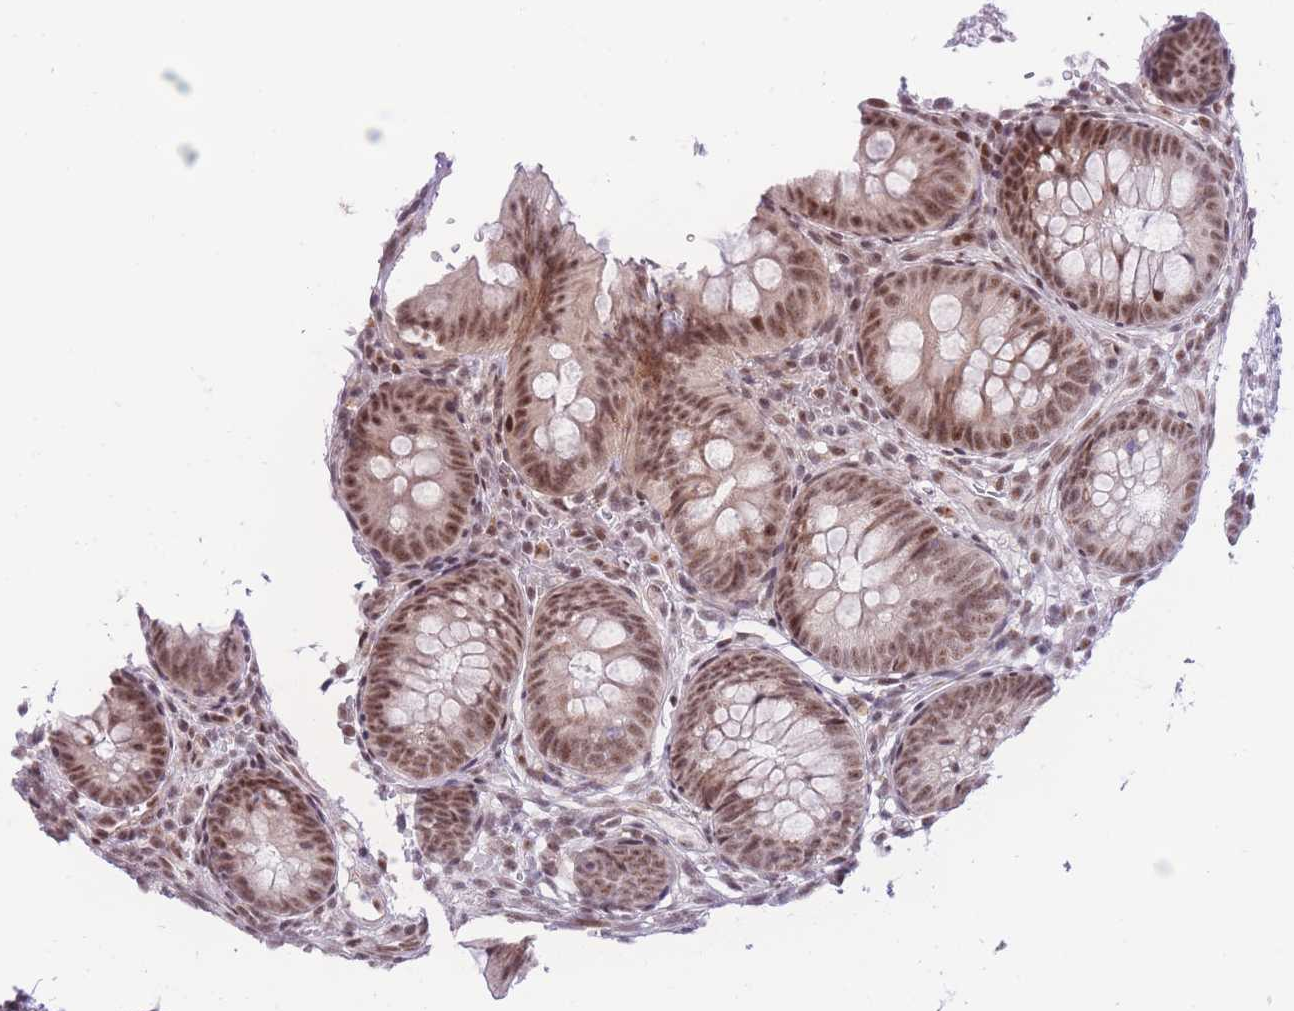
{"staining": {"intensity": "moderate", "quantity": ">75%", "location": "nuclear"}, "tissue": "appendix", "cell_type": "Glandular cells", "image_type": "normal", "snomed": [{"axis": "morphology", "description": "Normal tissue, NOS"}, {"axis": "topography", "description": "Appendix"}], "caption": "The immunohistochemical stain highlights moderate nuclear positivity in glandular cells of benign appendix. The staining was performed using DAB (3,3'-diaminobenzidine), with brown indicating positive protein expression. Nuclei are stained blue with hematoxylin.", "gene": "PCIF1", "patient": {"sex": "male", "age": 1}}